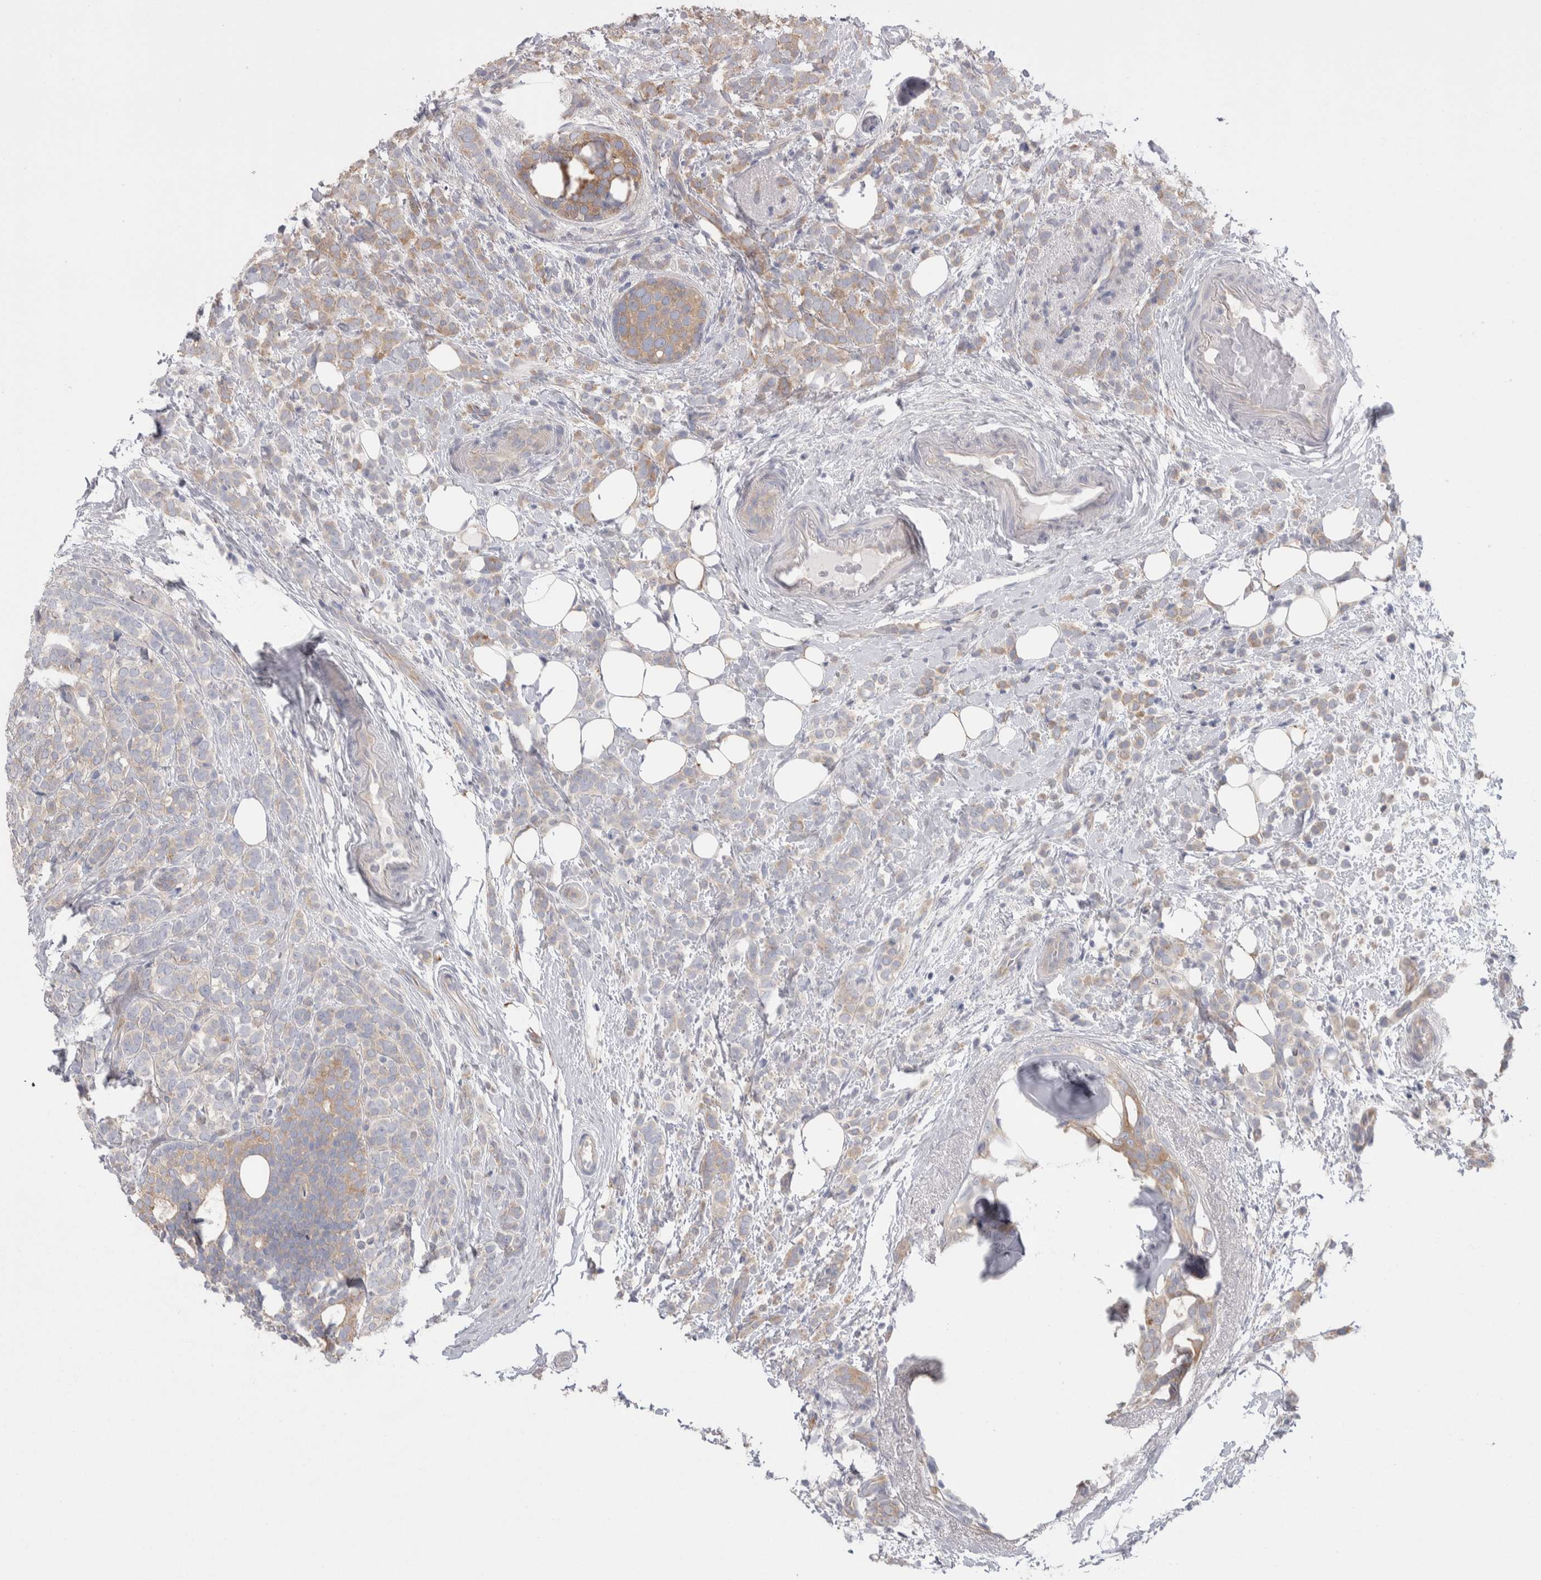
{"staining": {"intensity": "weak", "quantity": ">75%", "location": "cytoplasmic/membranous"}, "tissue": "breast cancer", "cell_type": "Tumor cells", "image_type": "cancer", "snomed": [{"axis": "morphology", "description": "Lobular carcinoma"}, {"axis": "topography", "description": "Breast"}], "caption": "Protein expression analysis of lobular carcinoma (breast) demonstrates weak cytoplasmic/membranous expression in approximately >75% of tumor cells.", "gene": "GPHN", "patient": {"sex": "female", "age": 50}}